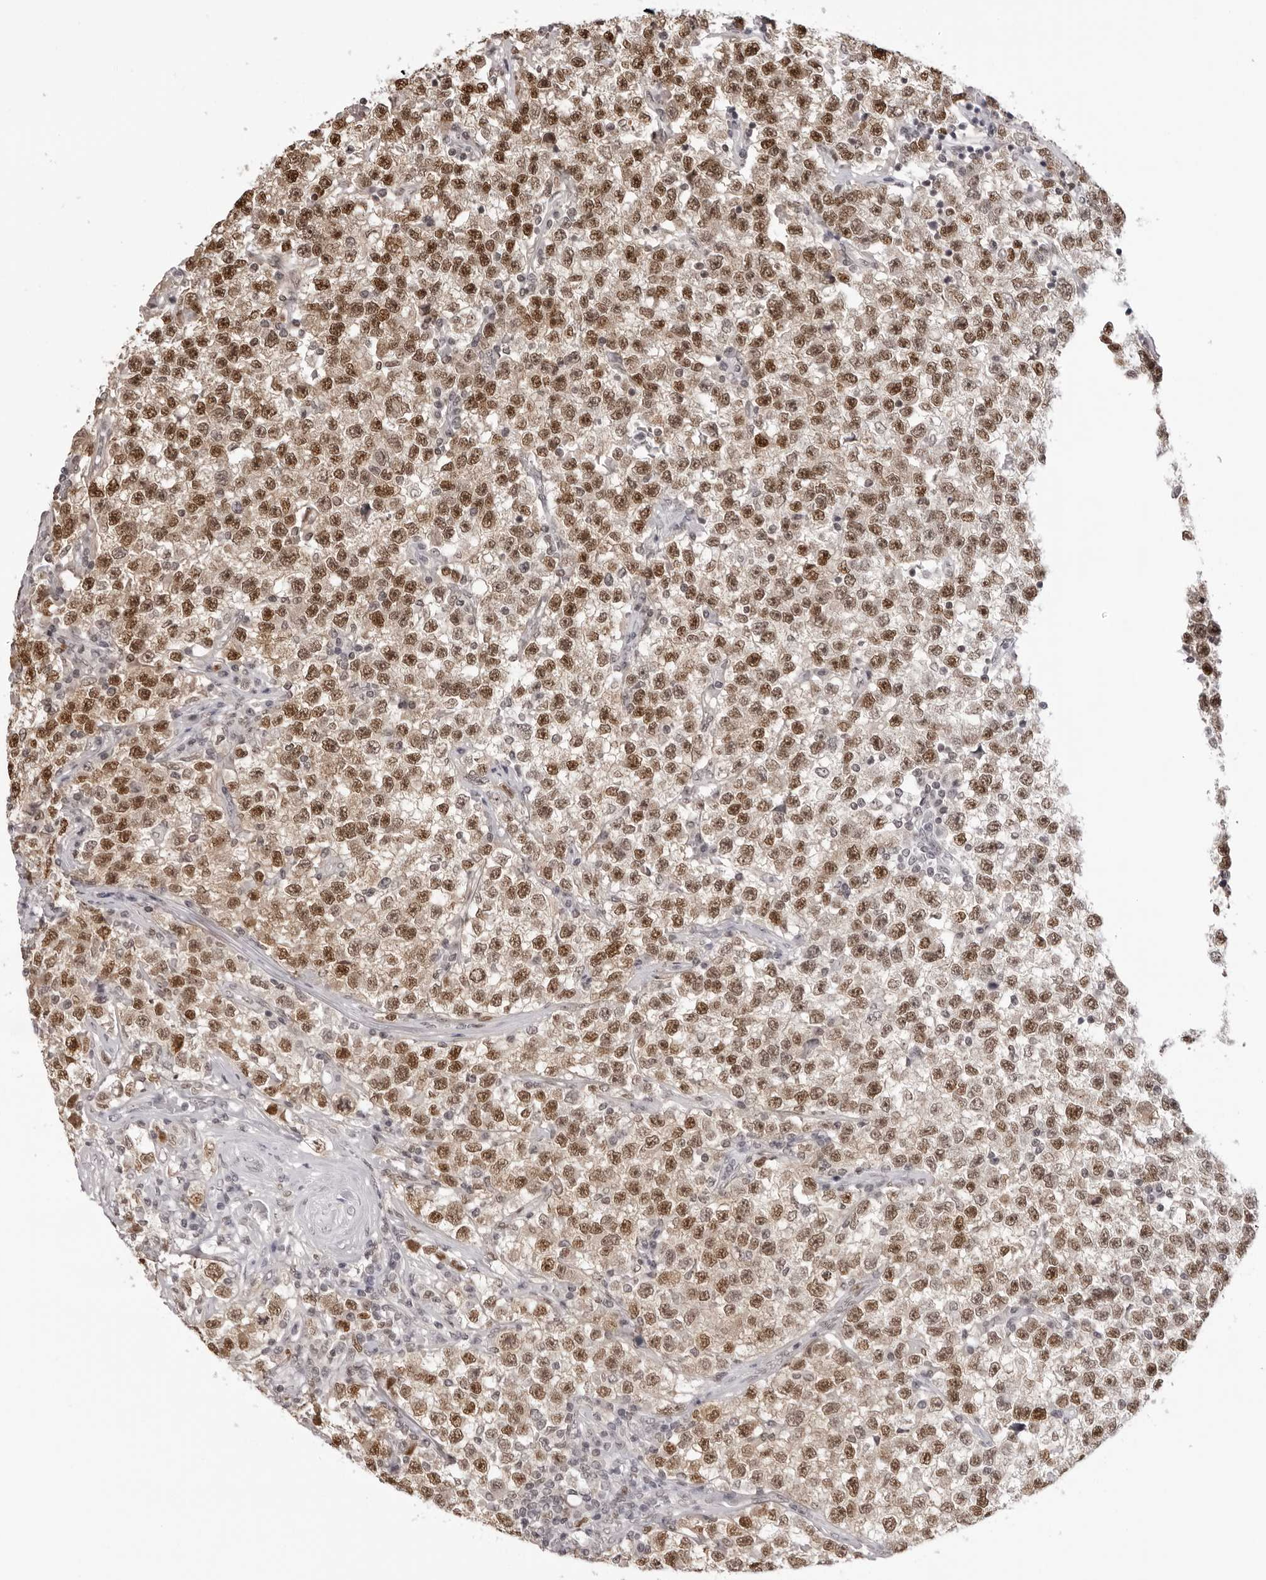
{"staining": {"intensity": "moderate", "quantity": ">75%", "location": "nuclear"}, "tissue": "testis cancer", "cell_type": "Tumor cells", "image_type": "cancer", "snomed": [{"axis": "morphology", "description": "Seminoma, NOS"}, {"axis": "topography", "description": "Testis"}], "caption": "Immunohistochemical staining of human testis seminoma demonstrates moderate nuclear protein positivity in about >75% of tumor cells.", "gene": "HSPA4", "patient": {"sex": "male", "age": 22}}